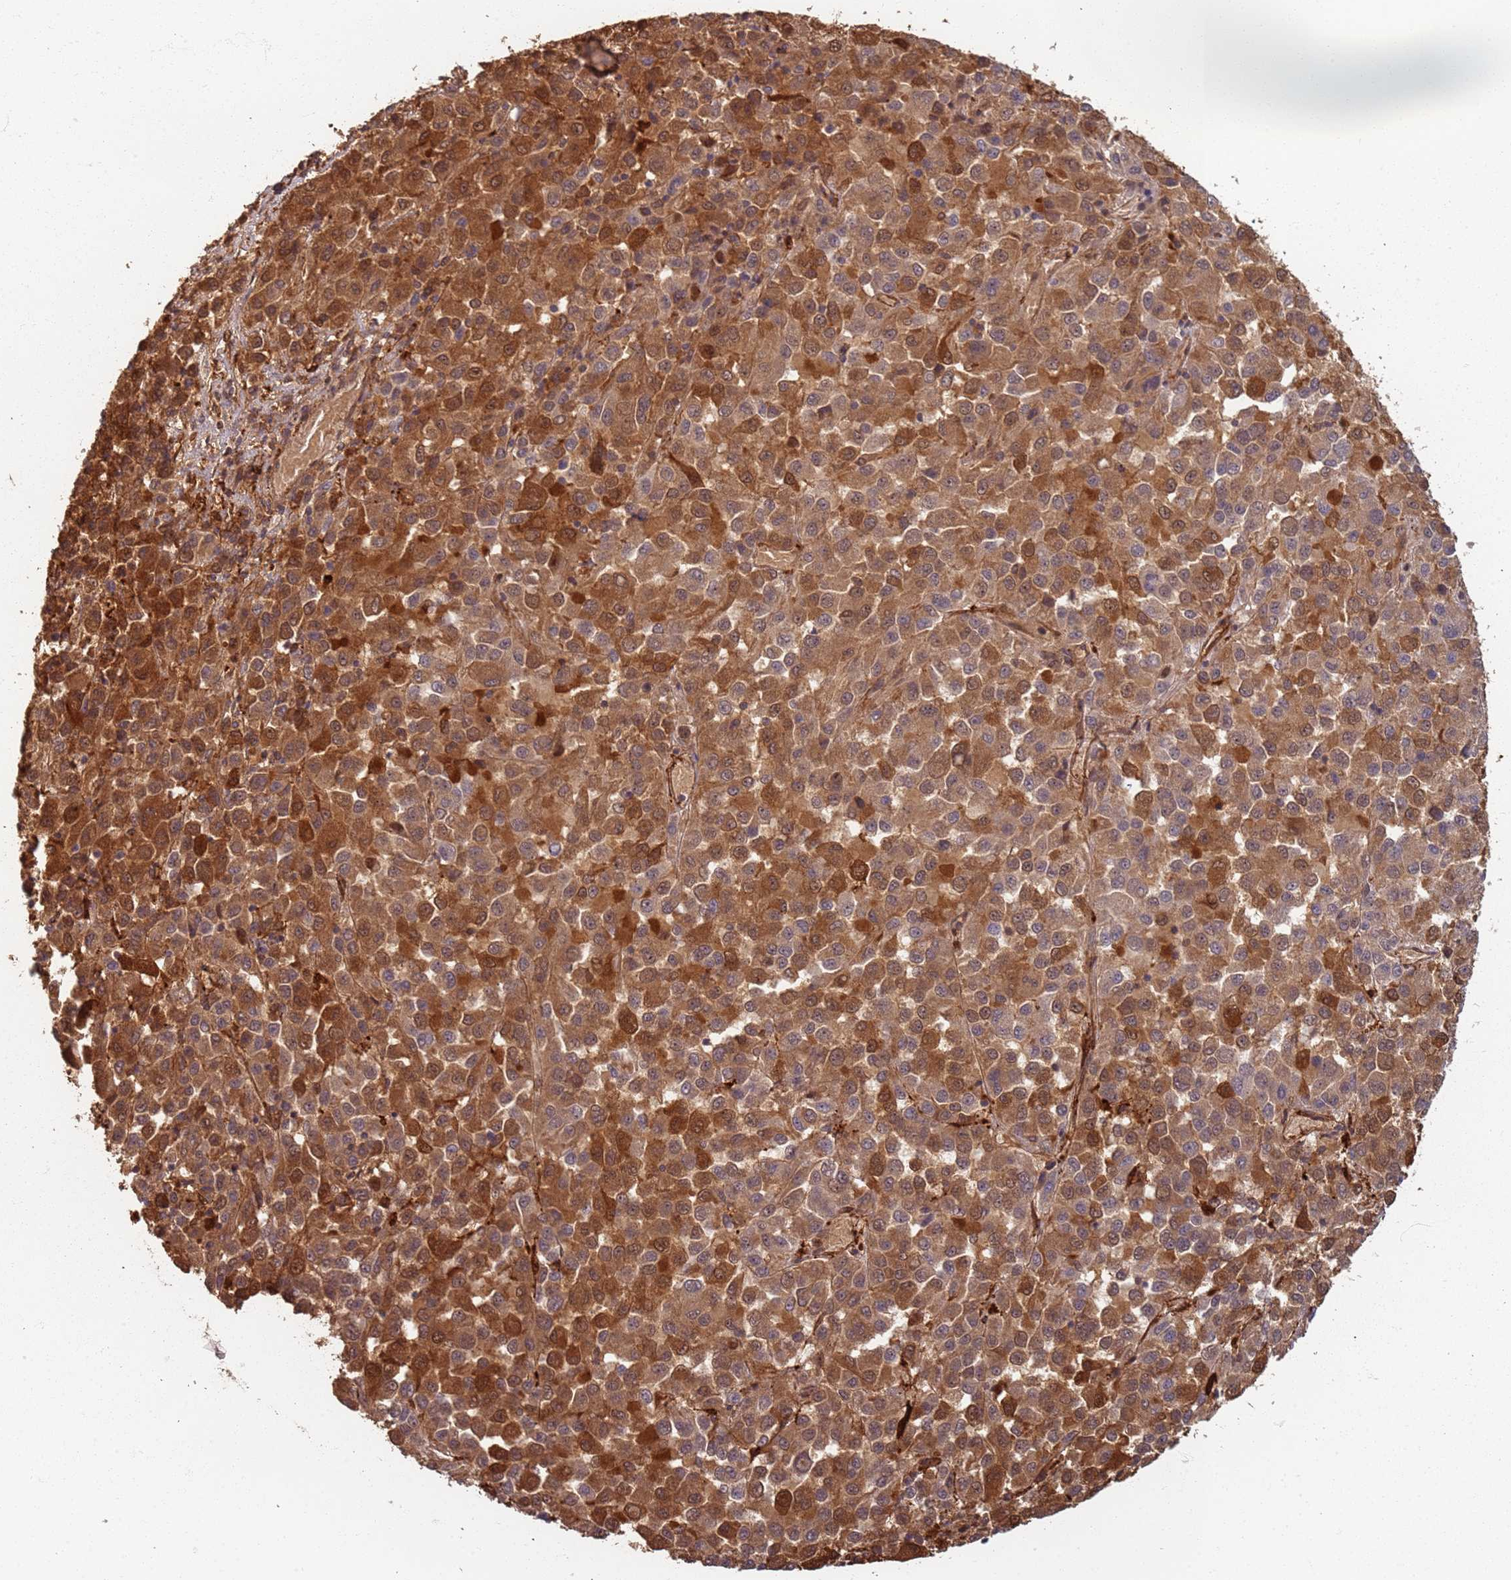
{"staining": {"intensity": "strong", "quantity": ">75%", "location": "cytoplasmic/membranous,nuclear"}, "tissue": "melanoma", "cell_type": "Tumor cells", "image_type": "cancer", "snomed": [{"axis": "morphology", "description": "Malignant melanoma, Metastatic site"}, {"axis": "topography", "description": "Lung"}], "caption": "A histopathology image showing strong cytoplasmic/membranous and nuclear expression in about >75% of tumor cells in melanoma, as visualized by brown immunohistochemical staining.", "gene": "SDCCAG8", "patient": {"sex": "male", "age": 64}}